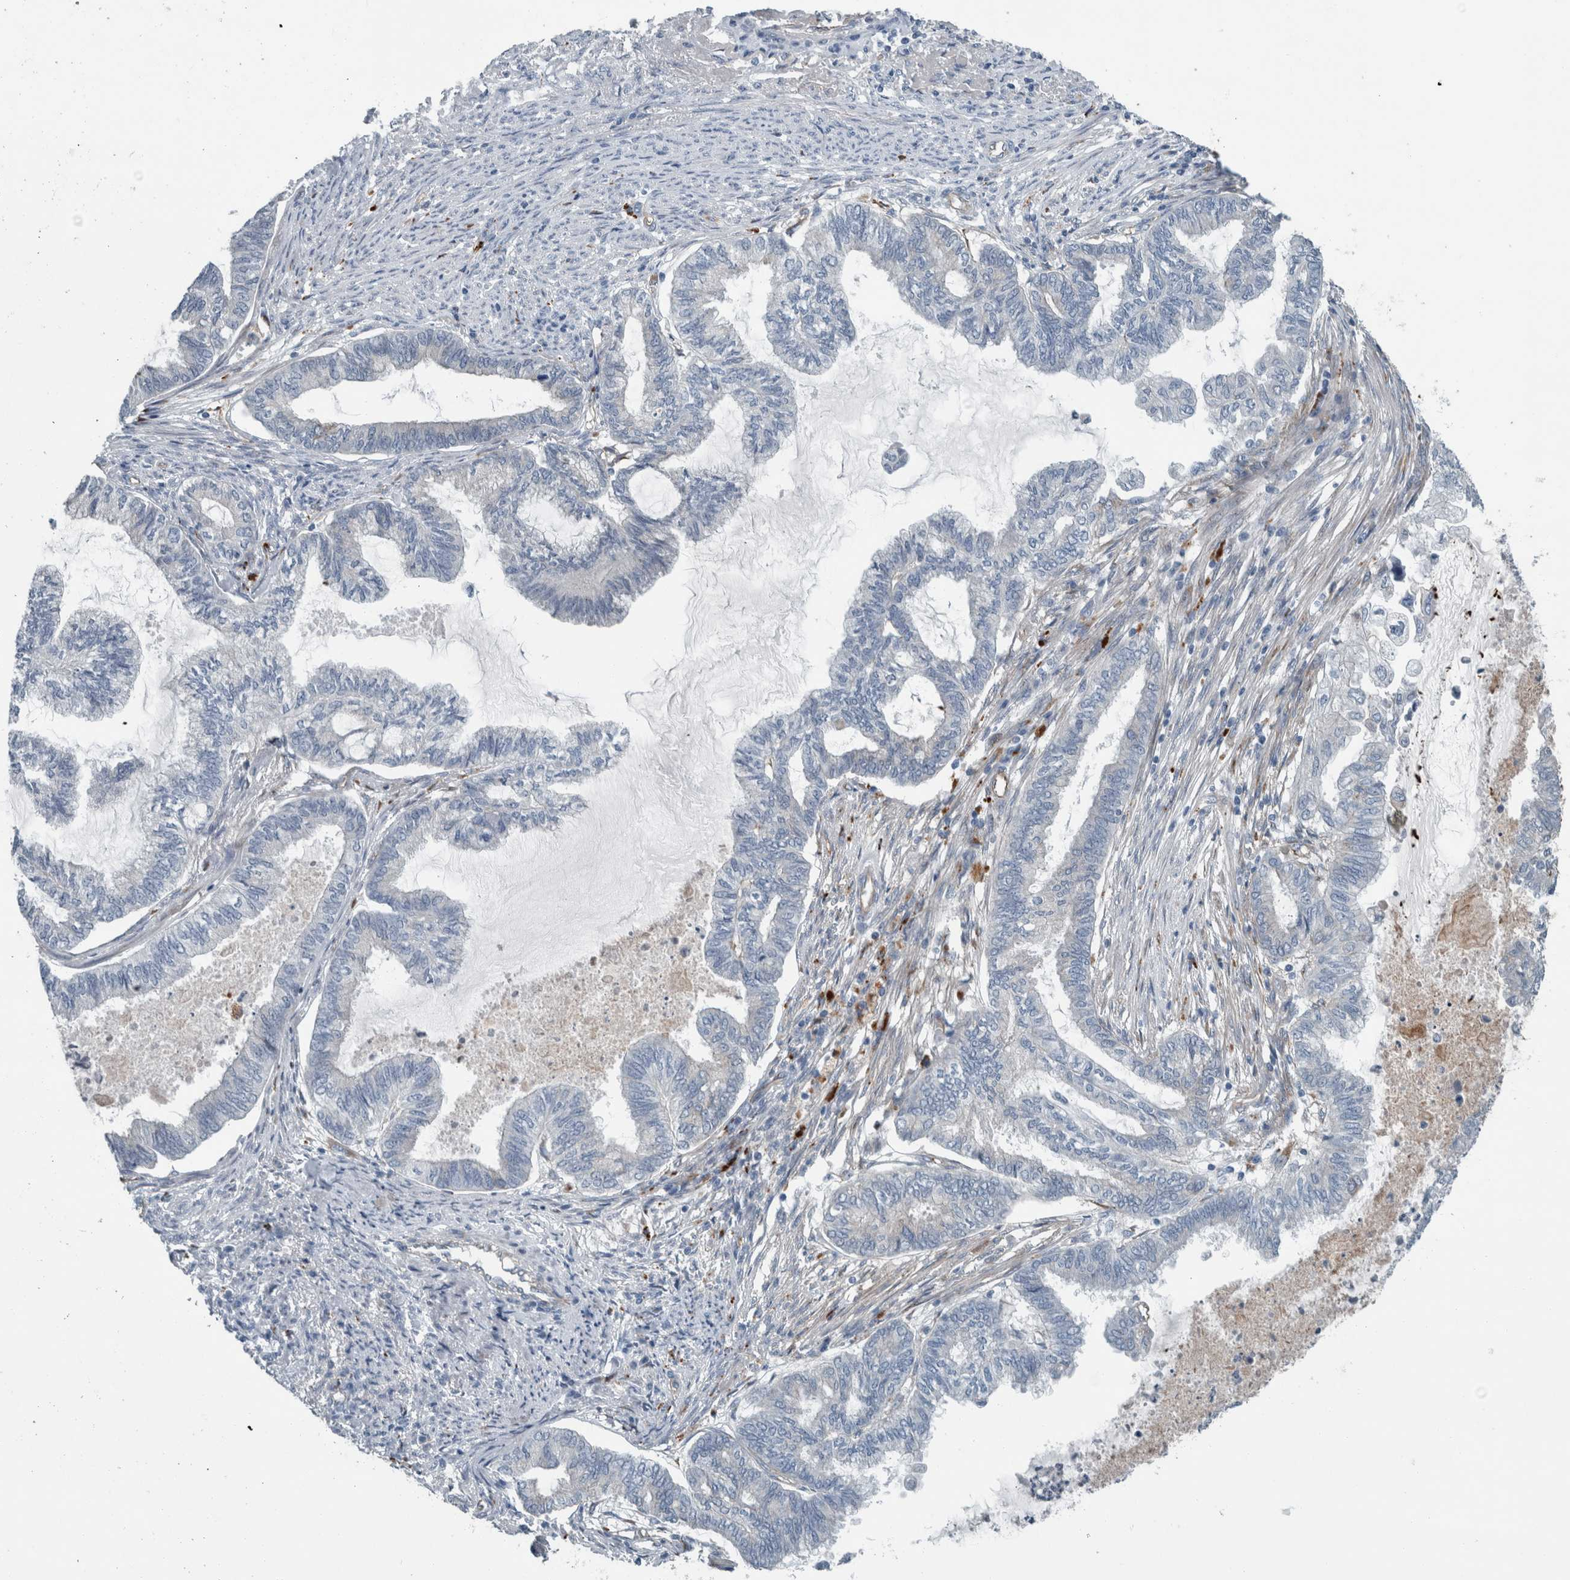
{"staining": {"intensity": "negative", "quantity": "none", "location": "none"}, "tissue": "endometrial cancer", "cell_type": "Tumor cells", "image_type": "cancer", "snomed": [{"axis": "morphology", "description": "Adenocarcinoma, NOS"}, {"axis": "topography", "description": "Endometrium"}], "caption": "Endometrial cancer (adenocarcinoma) was stained to show a protein in brown. There is no significant expression in tumor cells.", "gene": "GLT8D2", "patient": {"sex": "female", "age": 86}}